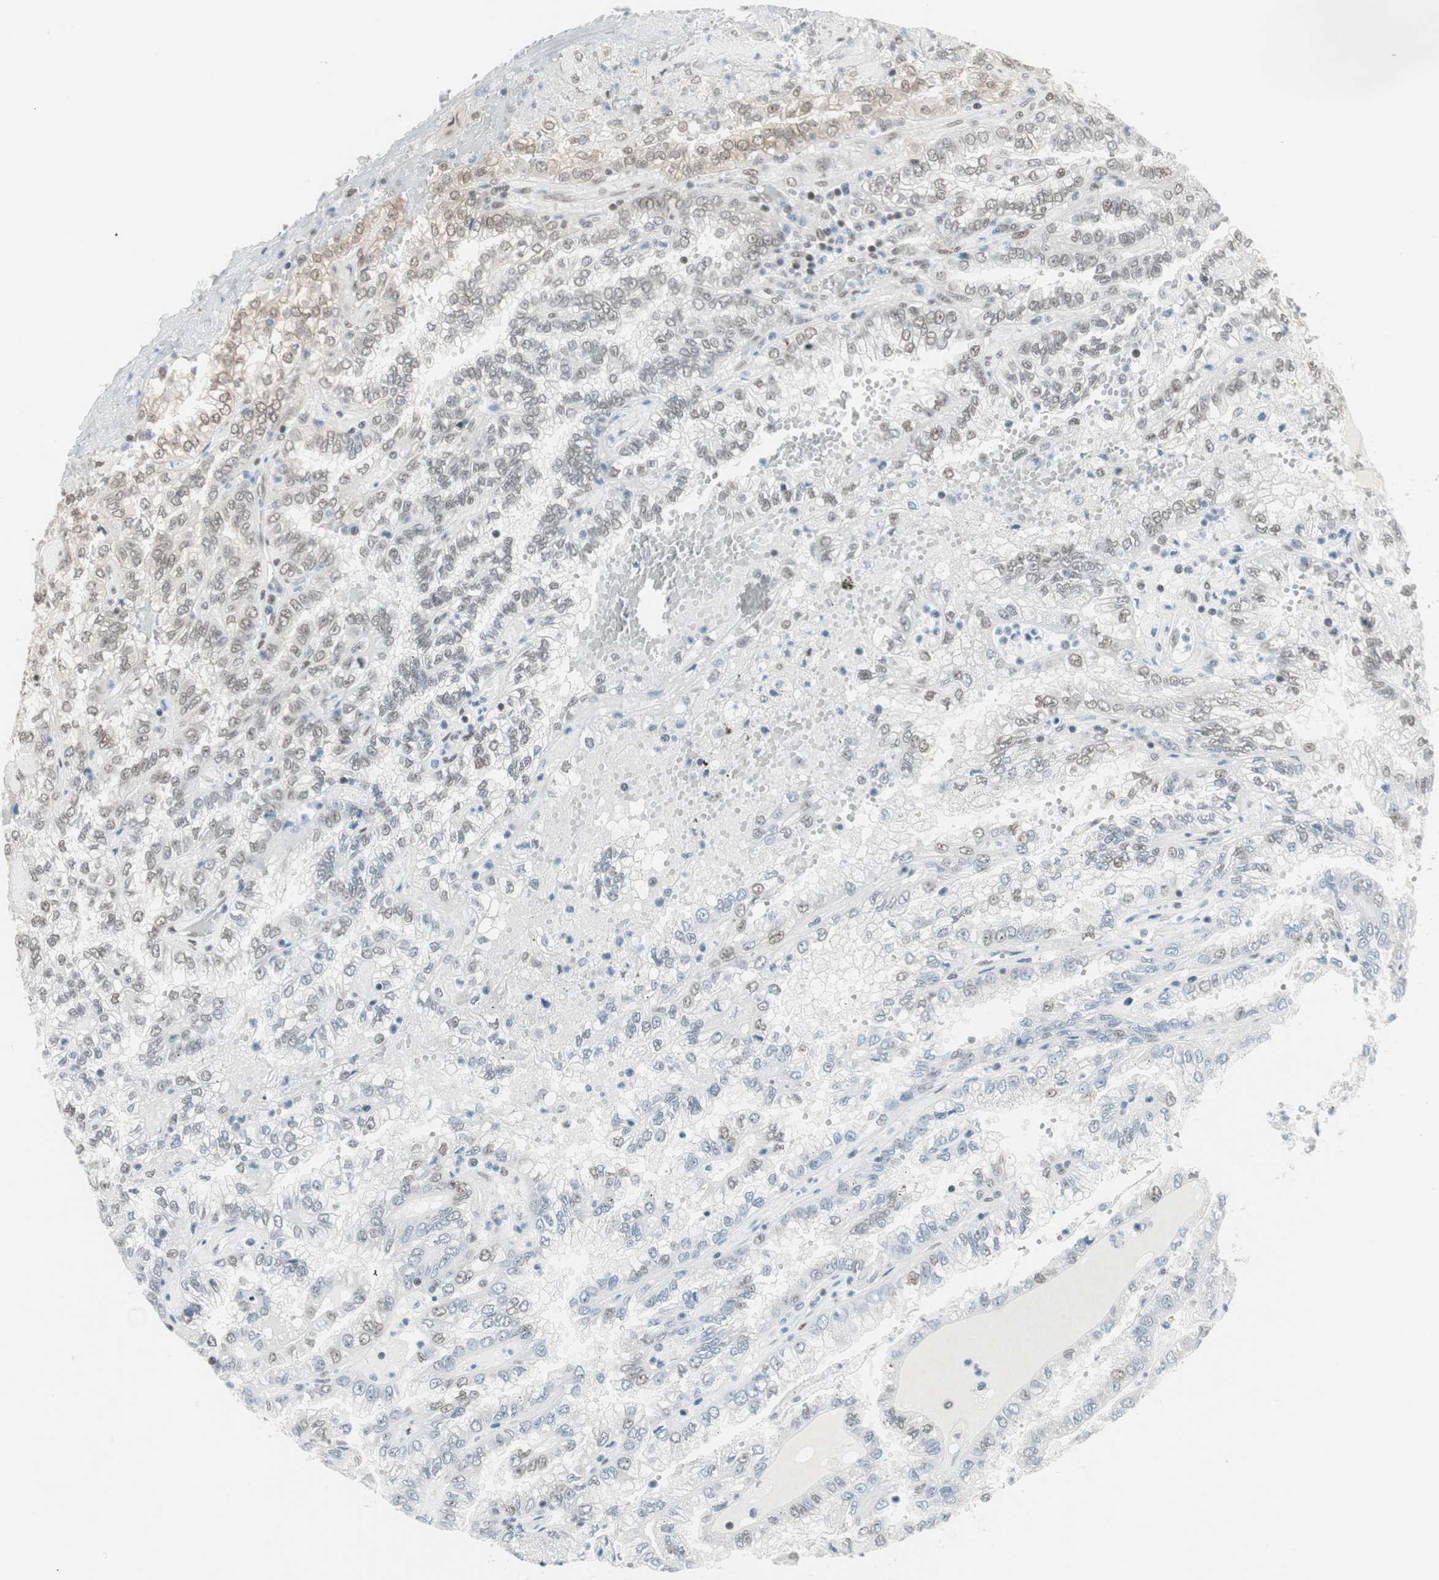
{"staining": {"intensity": "weak", "quantity": "<25%", "location": "nuclear"}, "tissue": "renal cancer", "cell_type": "Tumor cells", "image_type": "cancer", "snomed": [{"axis": "morphology", "description": "Inflammation, NOS"}, {"axis": "morphology", "description": "Adenocarcinoma, NOS"}, {"axis": "topography", "description": "Kidney"}], "caption": "The histopathology image displays no staining of tumor cells in adenocarcinoma (renal).", "gene": "ZBTB17", "patient": {"sex": "male", "age": 68}}